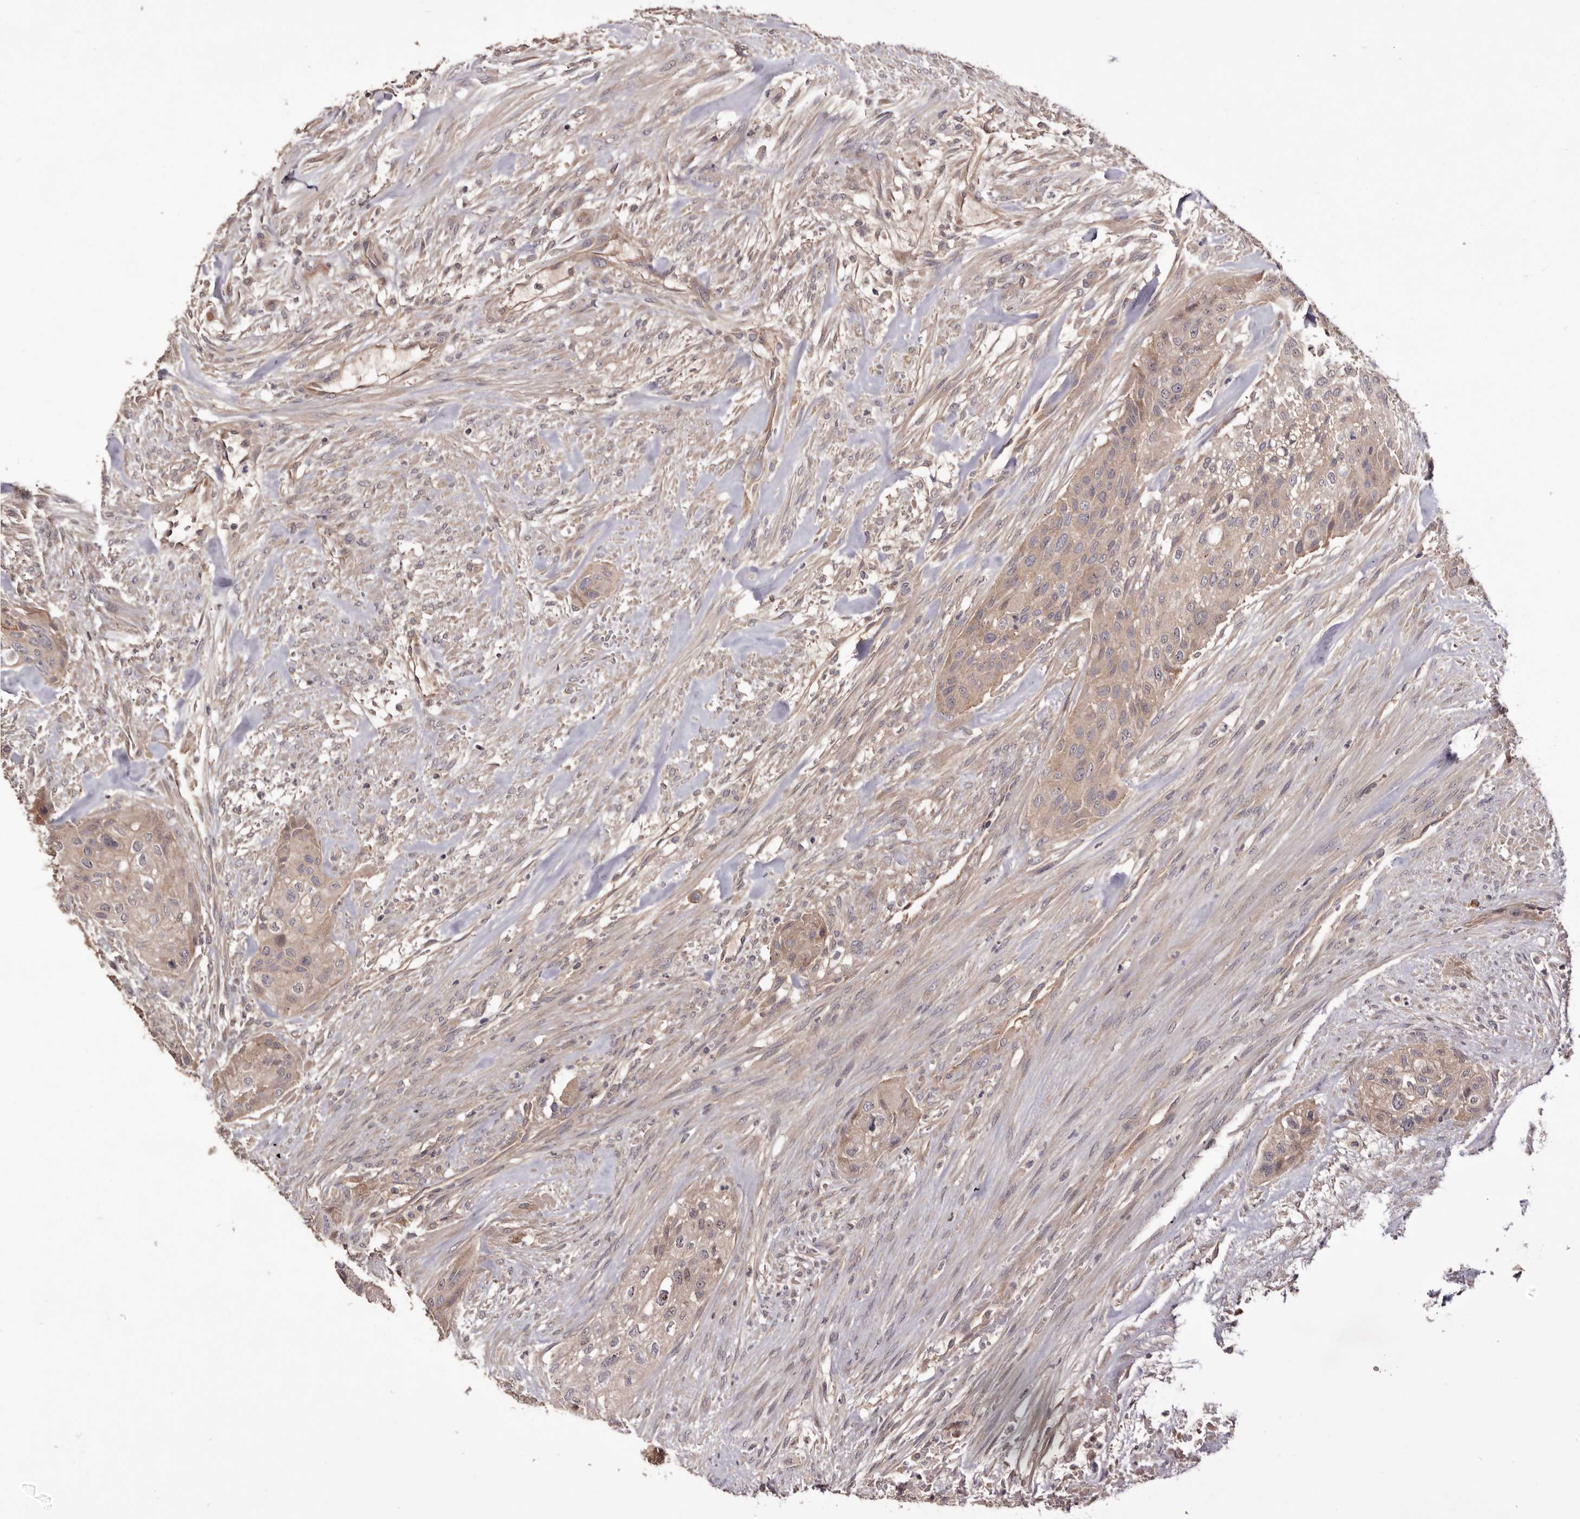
{"staining": {"intensity": "weak", "quantity": ">75%", "location": "cytoplasmic/membranous"}, "tissue": "urothelial cancer", "cell_type": "Tumor cells", "image_type": "cancer", "snomed": [{"axis": "morphology", "description": "Urothelial carcinoma, High grade"}, {"axis": "topography", "description": "Urinary bladder"}], "caption": "Immunohistochemistry (IHC) image of neoplastic tissue: urothelial cancer stained using IHC reveals low levels of weak protein expression localized specifically in the cytoplasmic/membranous of tumor cells, appearing as a cytoplasmic/membranous brown color.", "gene": "DOP1A", "patient": {"sex": "male", "age": 35}}